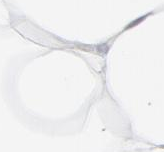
{"staining": {"intensity": "negative", "quantity": "none", "location": "none"}, "tissue": "adipose tissue", "cell_type": "Adipocytes", "image_type": "normal", "snomed": [{"axis": "morphology", "description": "Normal tissue, NOS"}, {"axis": "morphology", "description": "Duct carcinoma"}, {"axis": "topography", "description": "Breast"}, {"axis": "topography", "description": "Adipose tissue"}], "caption": "The histopathology image demonstrates no significant expression in adipocytes of adipose tissue.", "gene": "SIRT1", "patient": {"sex": "female", "age": 37}}